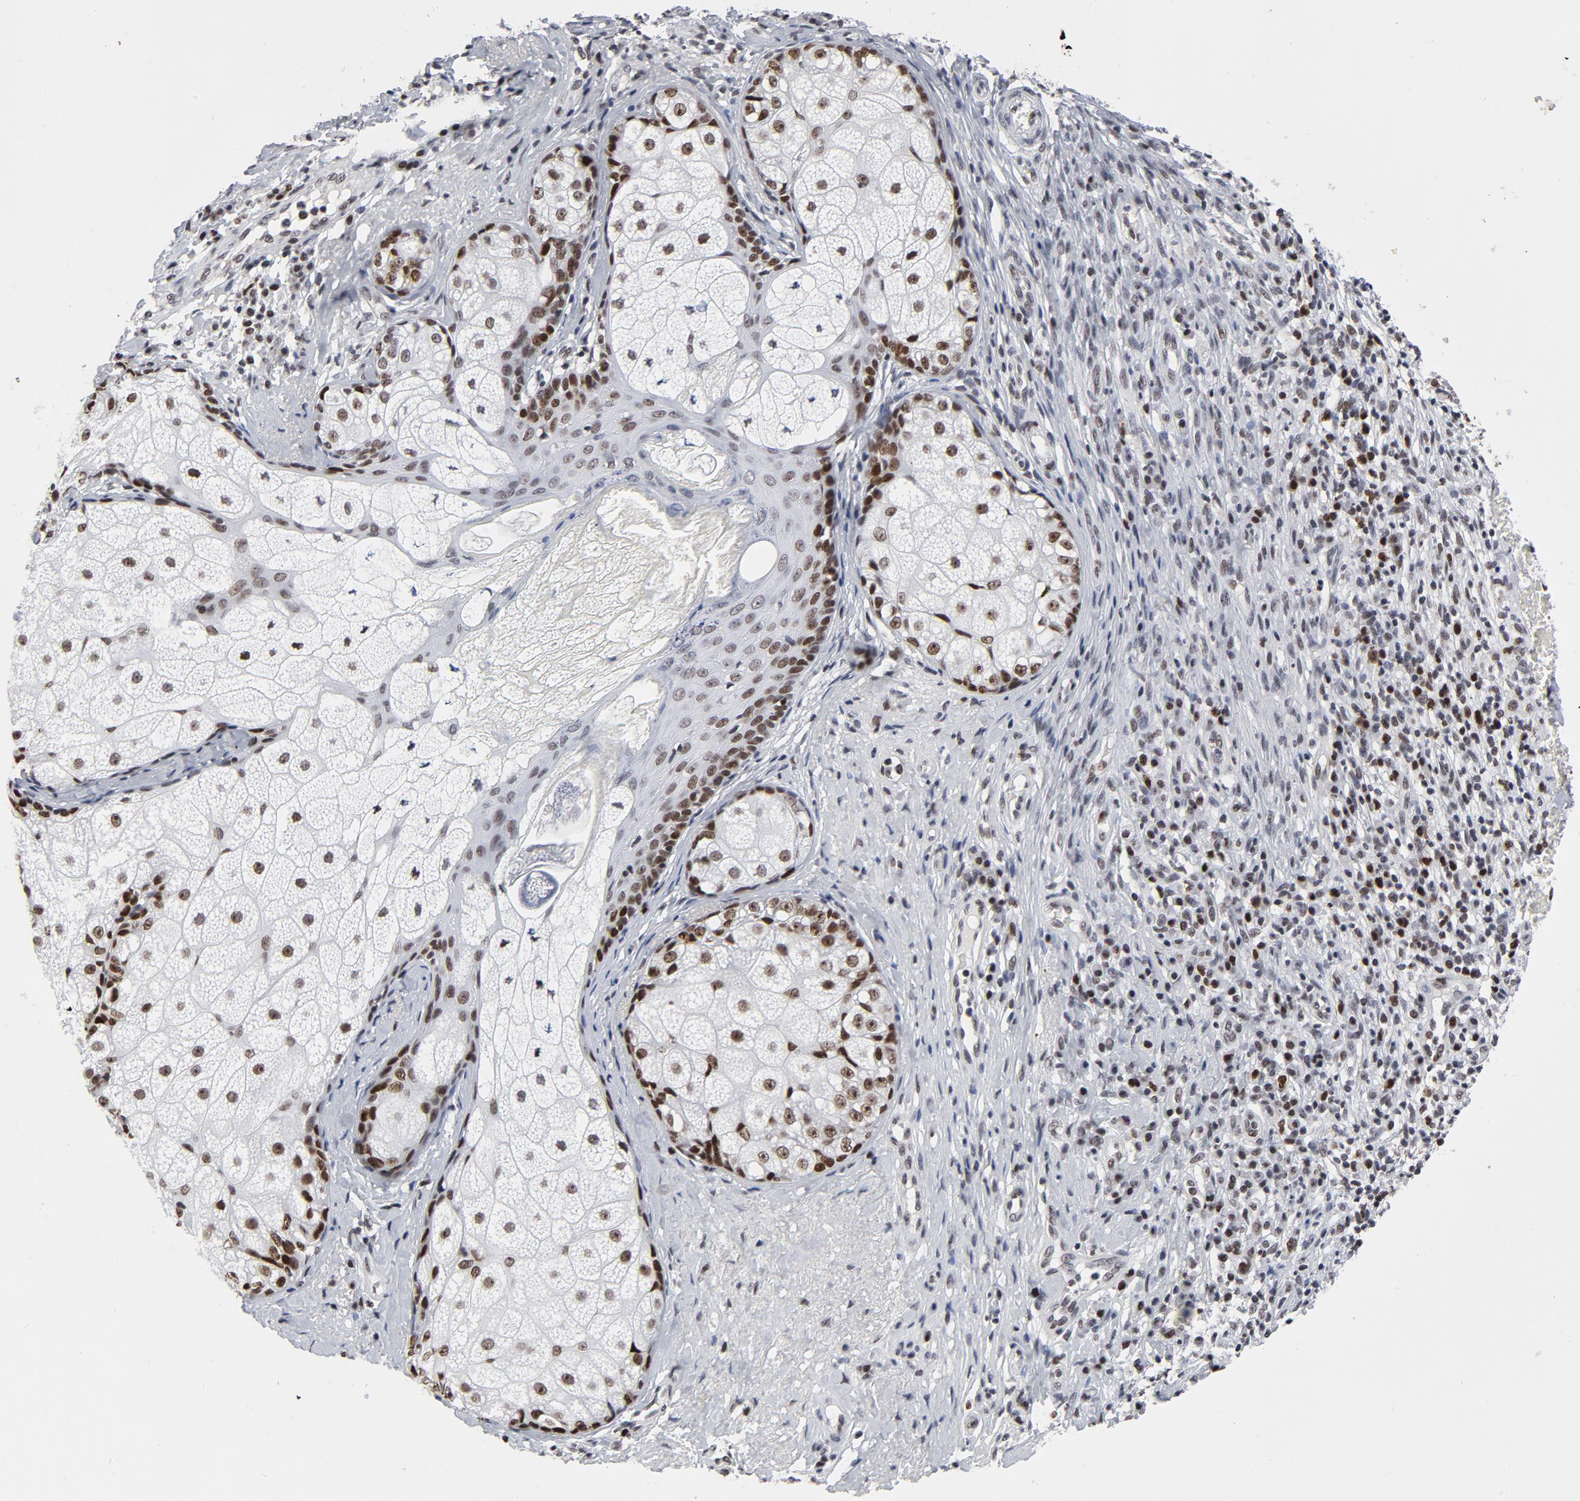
{"staining": {"intensity": "strong", "quantity": ">75%", "location": "nuclear"}, "tissue": "skin cancer", "cell_type": "Tumor cells", "image_type": "cancer", "snomed": [{"axis": "morphology", "description": "Basal cell carcinoma"}, {"axis": "topography", "description": "Skin"}], "caption": "About >75% of tumor cells in skin cancer (basal cell carcinoma) show strong nuclear protein expression as visualized by brown immunohistochemical staining.", "gene": "RFC4", "patient": {"sex": "male", "age": 87}}